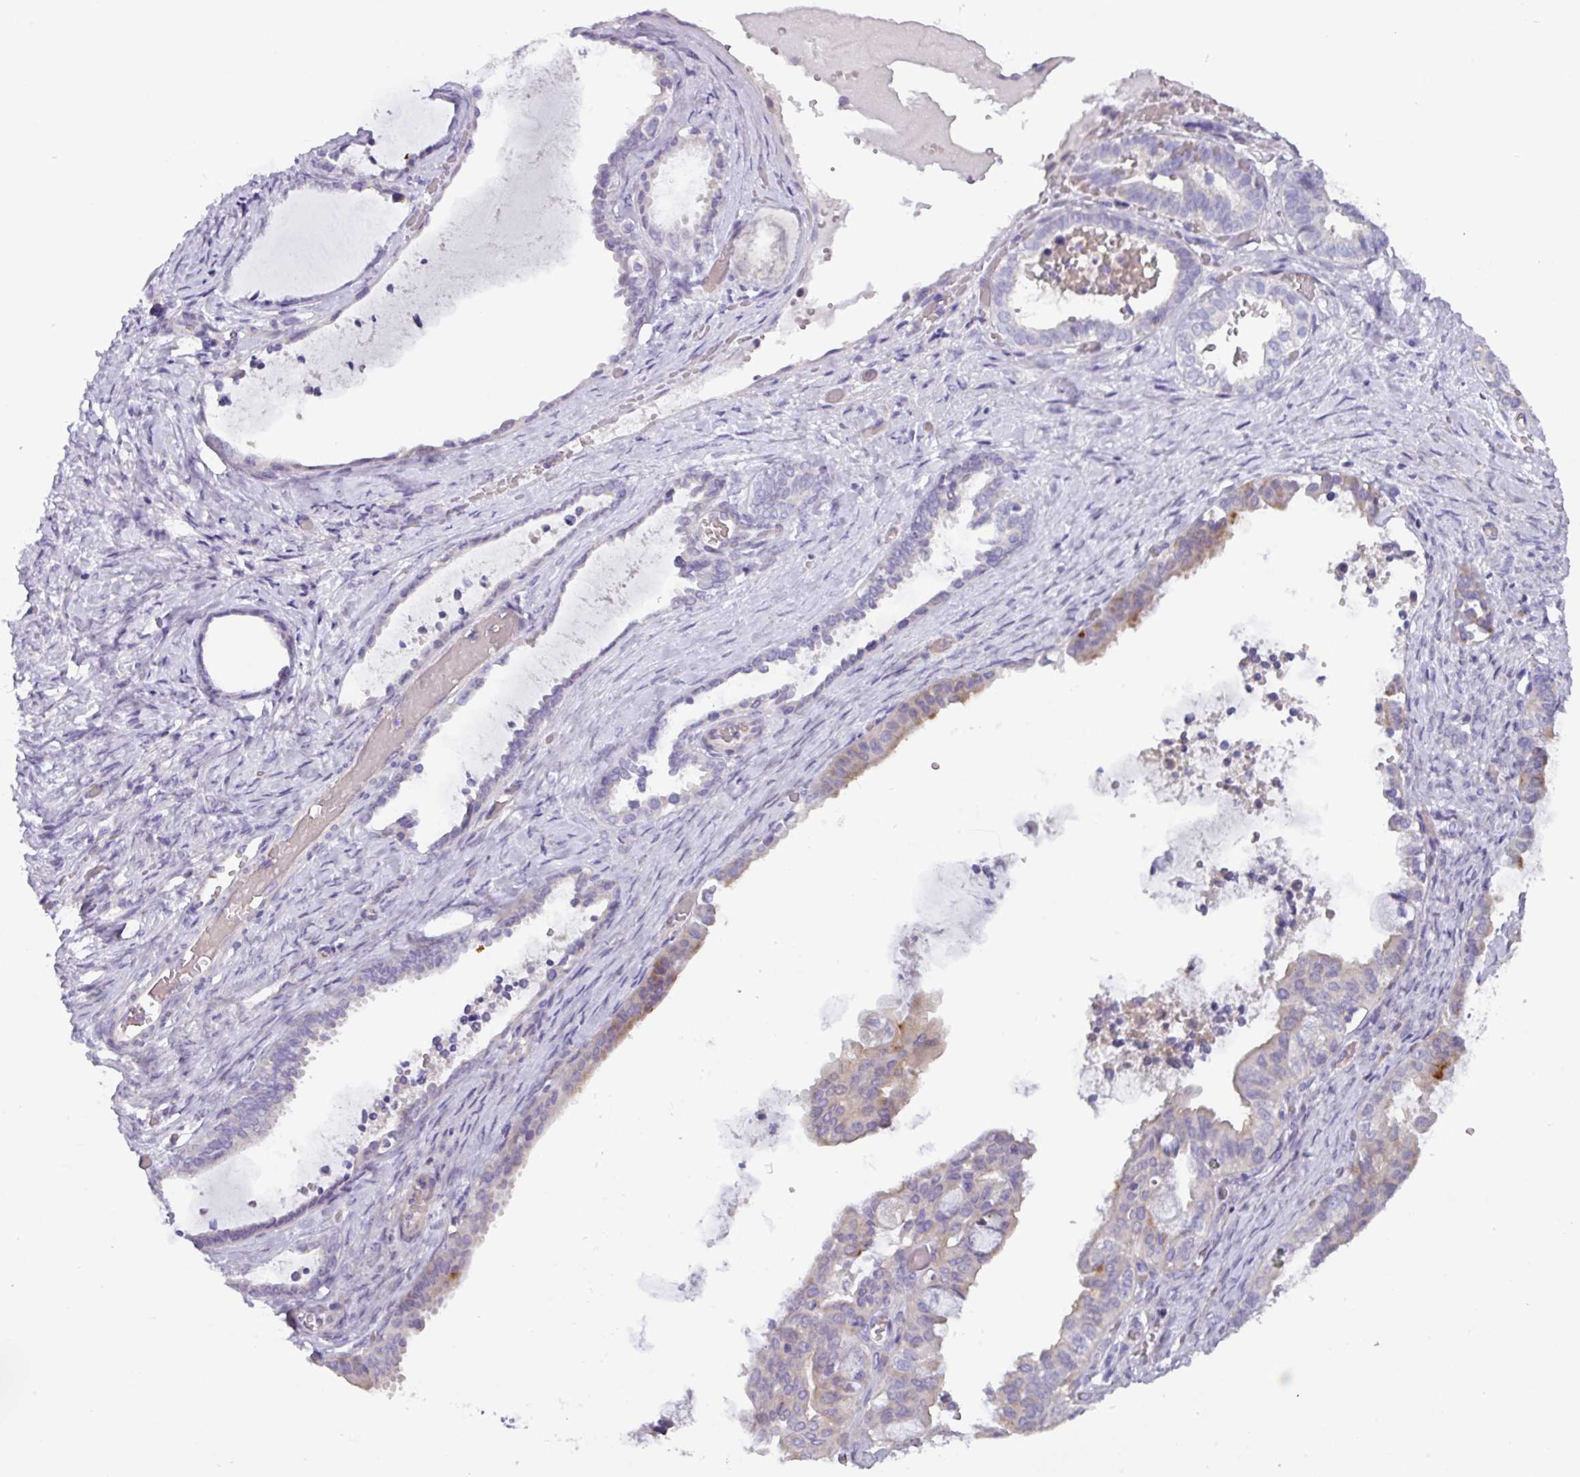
{"staining": {"intensity": "weak", "quantity": "<25%", "location": "cytoplasmic/membranous"}, "tissue": "ovarian cancer", "cell_type": "Tumor cells", "image_type": "cancer", "snomed": [{"axis": "morphology", "description": "Carcinoma, NOS"}, {"axis": "morphology", "description": "Carcinoma, endometroid"}, {"axis": "topography", "description": "Ovary"}], "caption": "Immunohistochemical staining of human ovarian cancer (endometroid carcinoma) exhibits no significant expression in tumor cells. (Brightfield microscopy of DAB (3,3'-diaminobenzidine) IHC at high magnification).", "gene": "RGS16", "patient": {"sex": "female", "age": 50}}